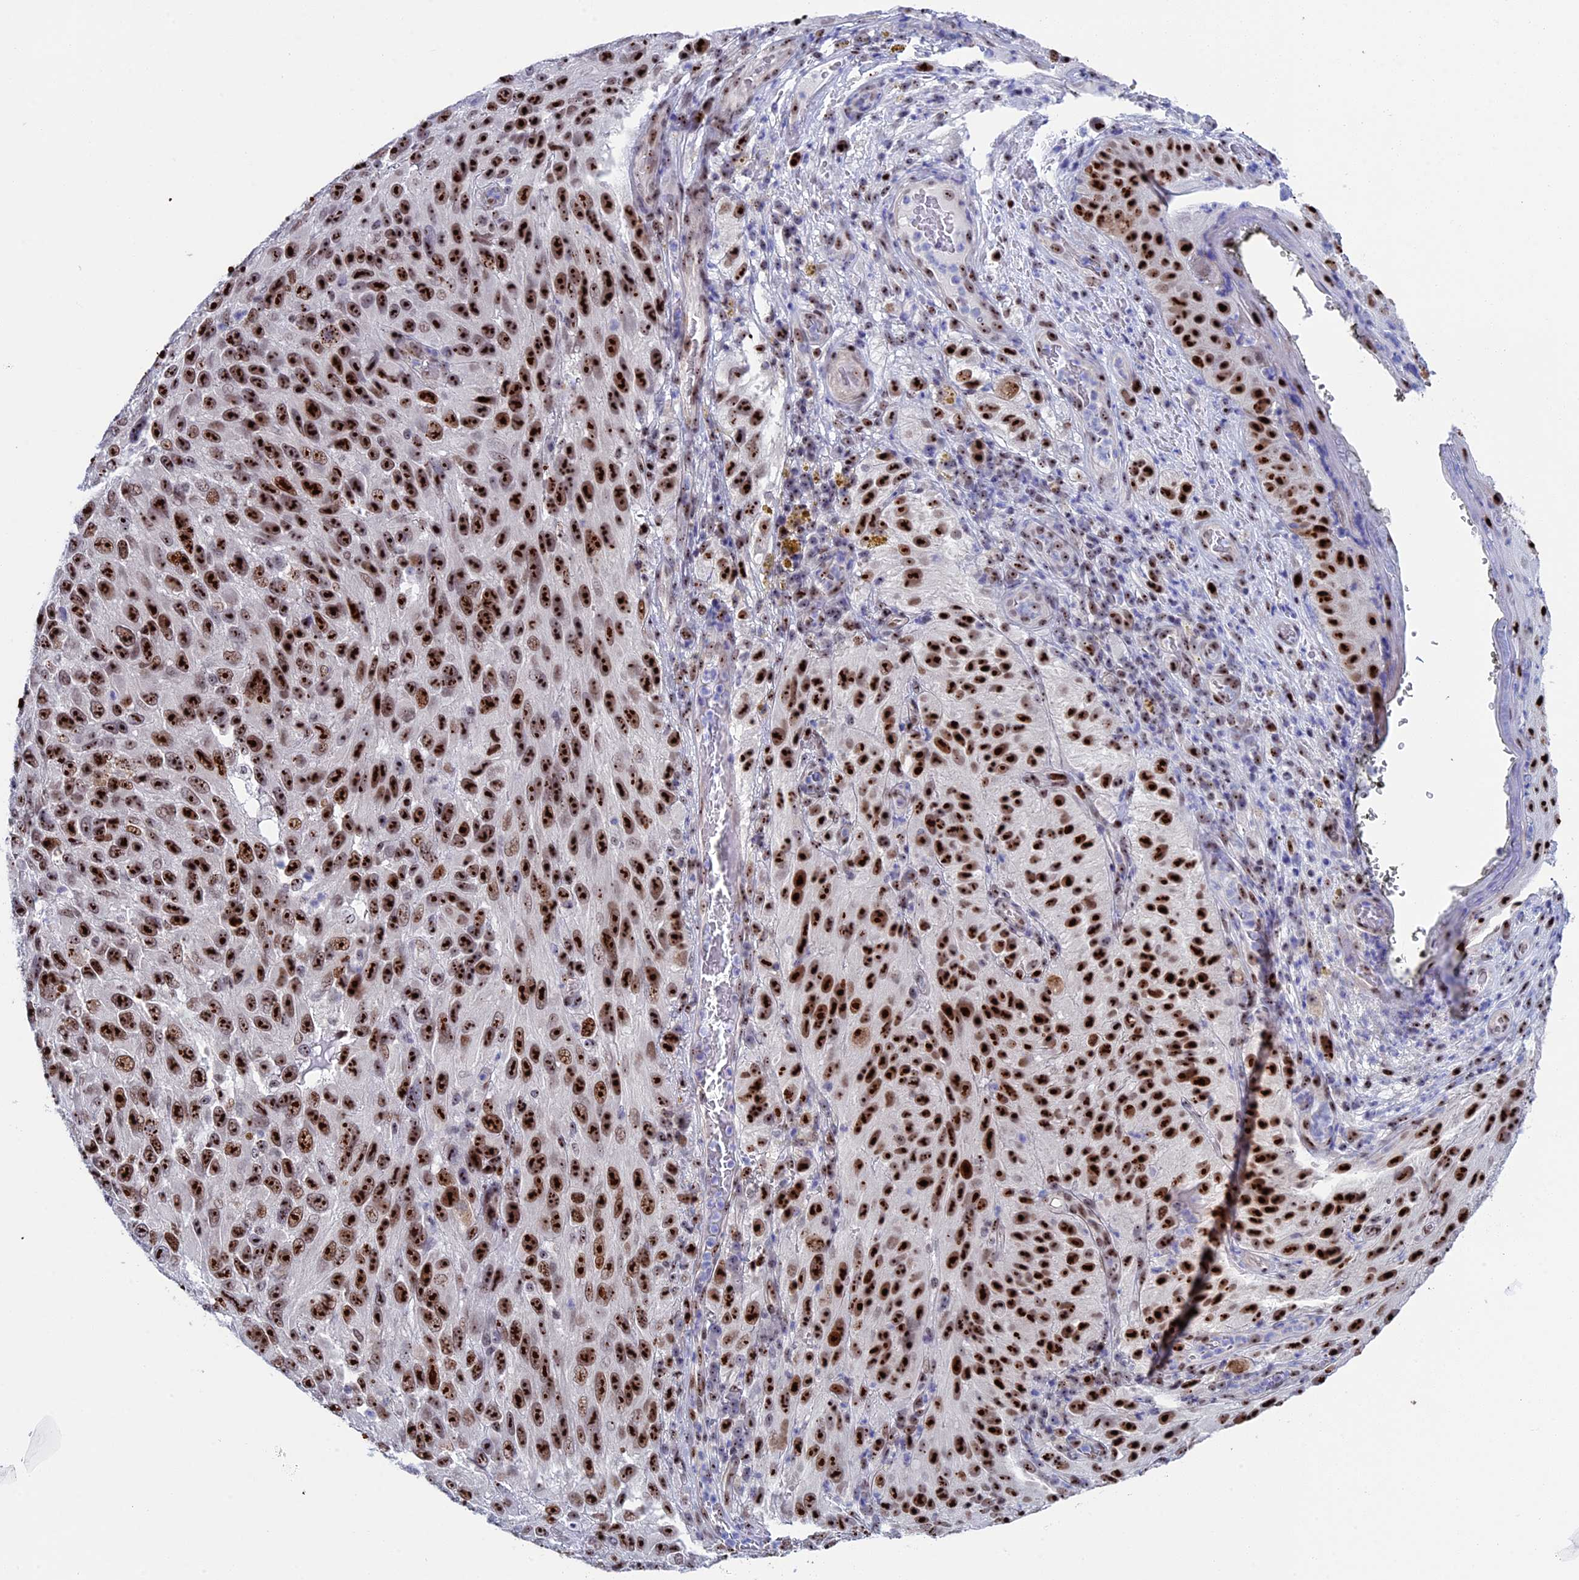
{"staining": {"intensity": "strong", "quantity": ">75%", "location": "nuclear"}, "tissue": "melanoma", "cell_type": "Tumor cells", "image_type": "cancer", "snomed": [{"axis": "morphology", "description": "Malignant melanoma, NOS"}, {"axis": "topography", "description": "Skin"}], "caption": "Malignant melanoma stained with DAB IHC displays high levels of strong nuclear staining in approximately >75% of tumor cells.", "gene": "CCDC86", "patient": {"sex": "female", "age": 96}}